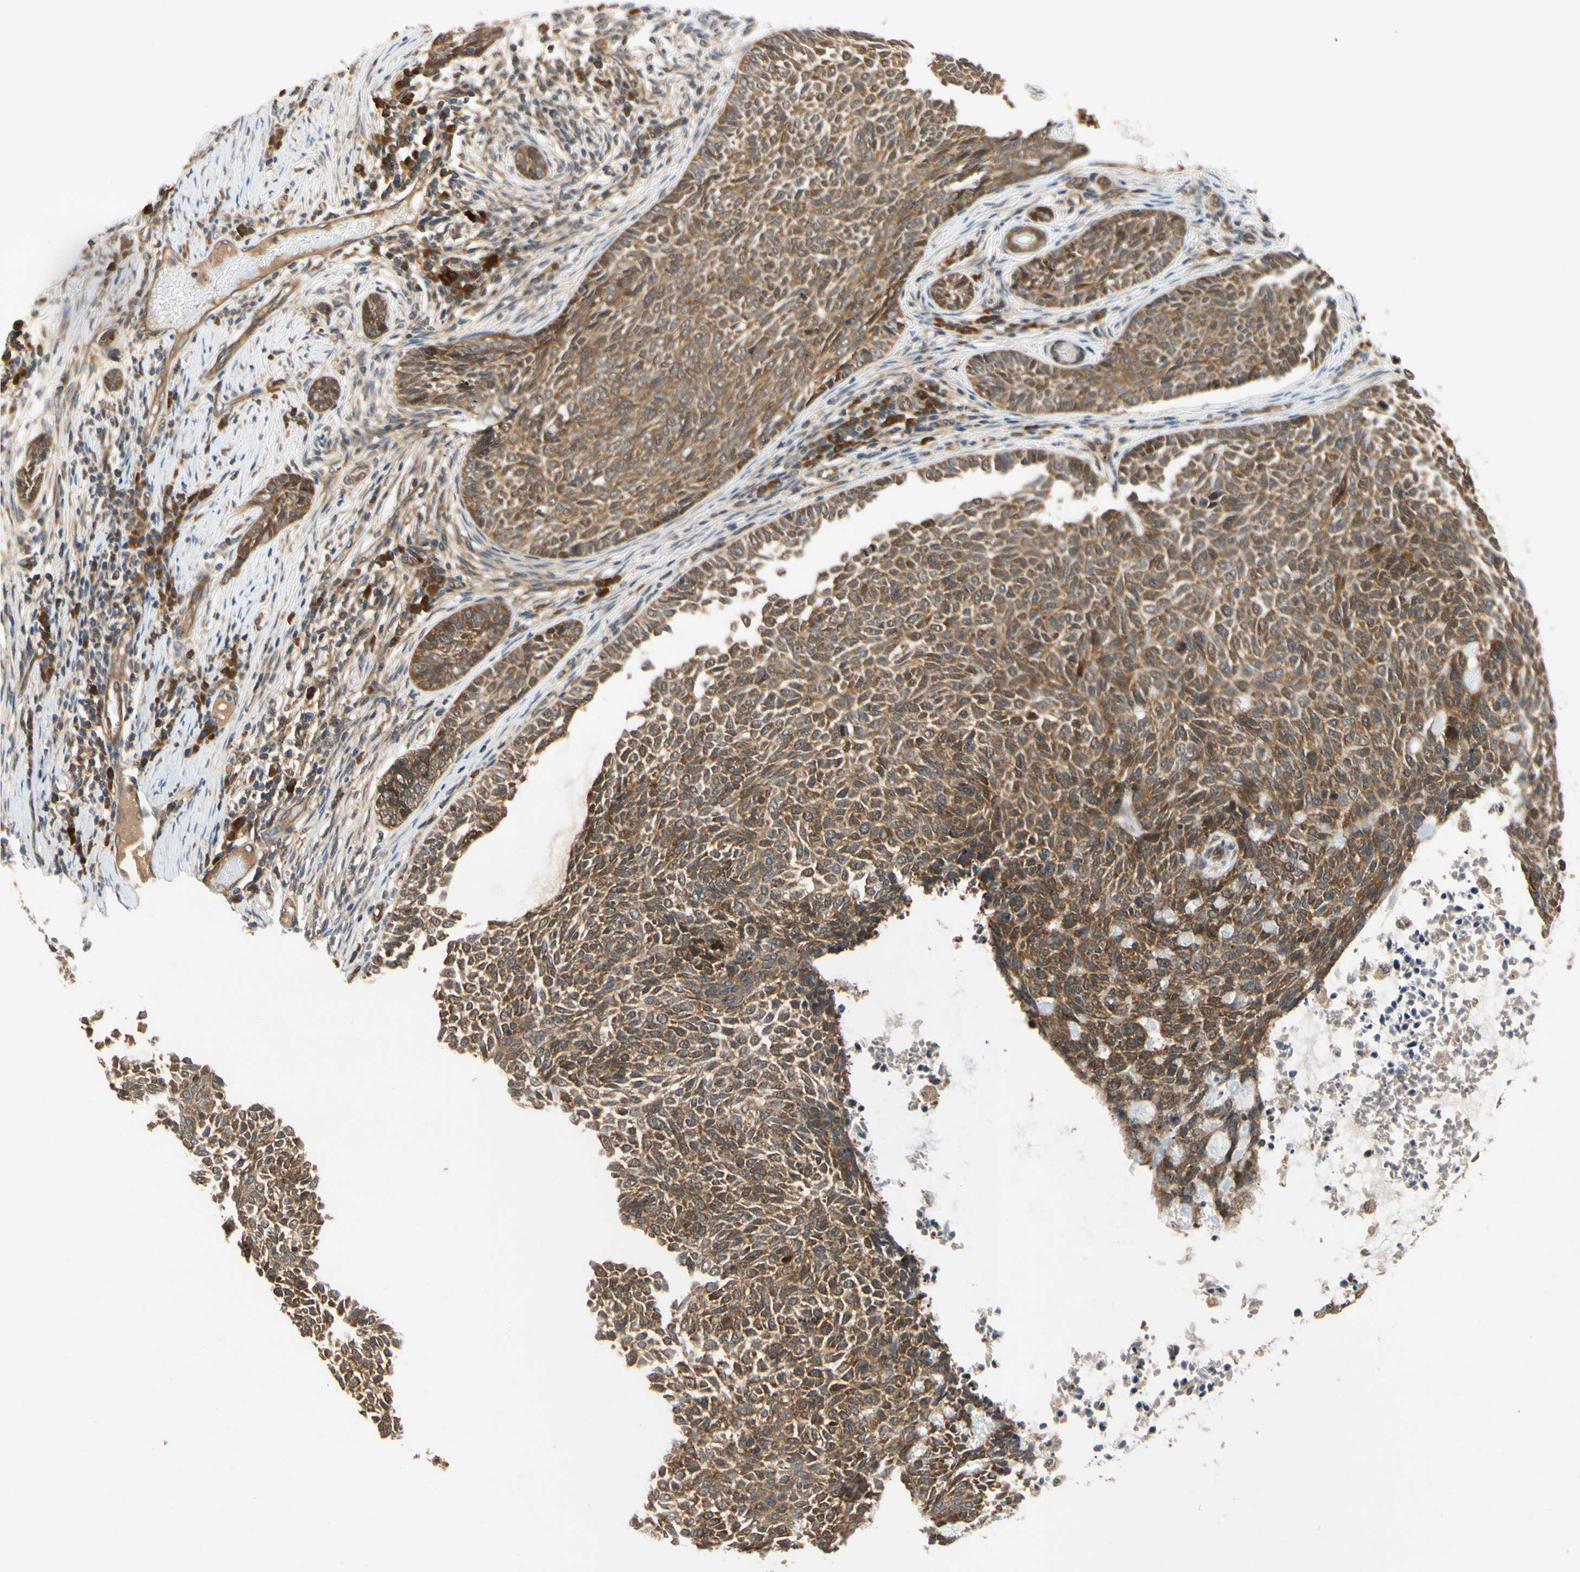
{"staining": {"intensity": "strong", "quantity": ">75%", "location": "cytoplasmic/membranous"}, "tissue": "skin cancer", "cell_type": "Tumor cells", "image_type": "cancer", "snomed": [{"axis": "morphology", "description": "Basal cell carcinoma"}, {"axis": "topography", "description": "Skin"}], "caption": "This photomicrograph shows skin cancer (basal cell carcinoma) stained with immunohistochemistry to label a protein in brown. The cytoplasmic/membranous of tumor cells show strong positivity for the protein. Nuclei are counter-stained blue.", "gene": "TDRP", "patient": {"sex": "male", "age": 87}}